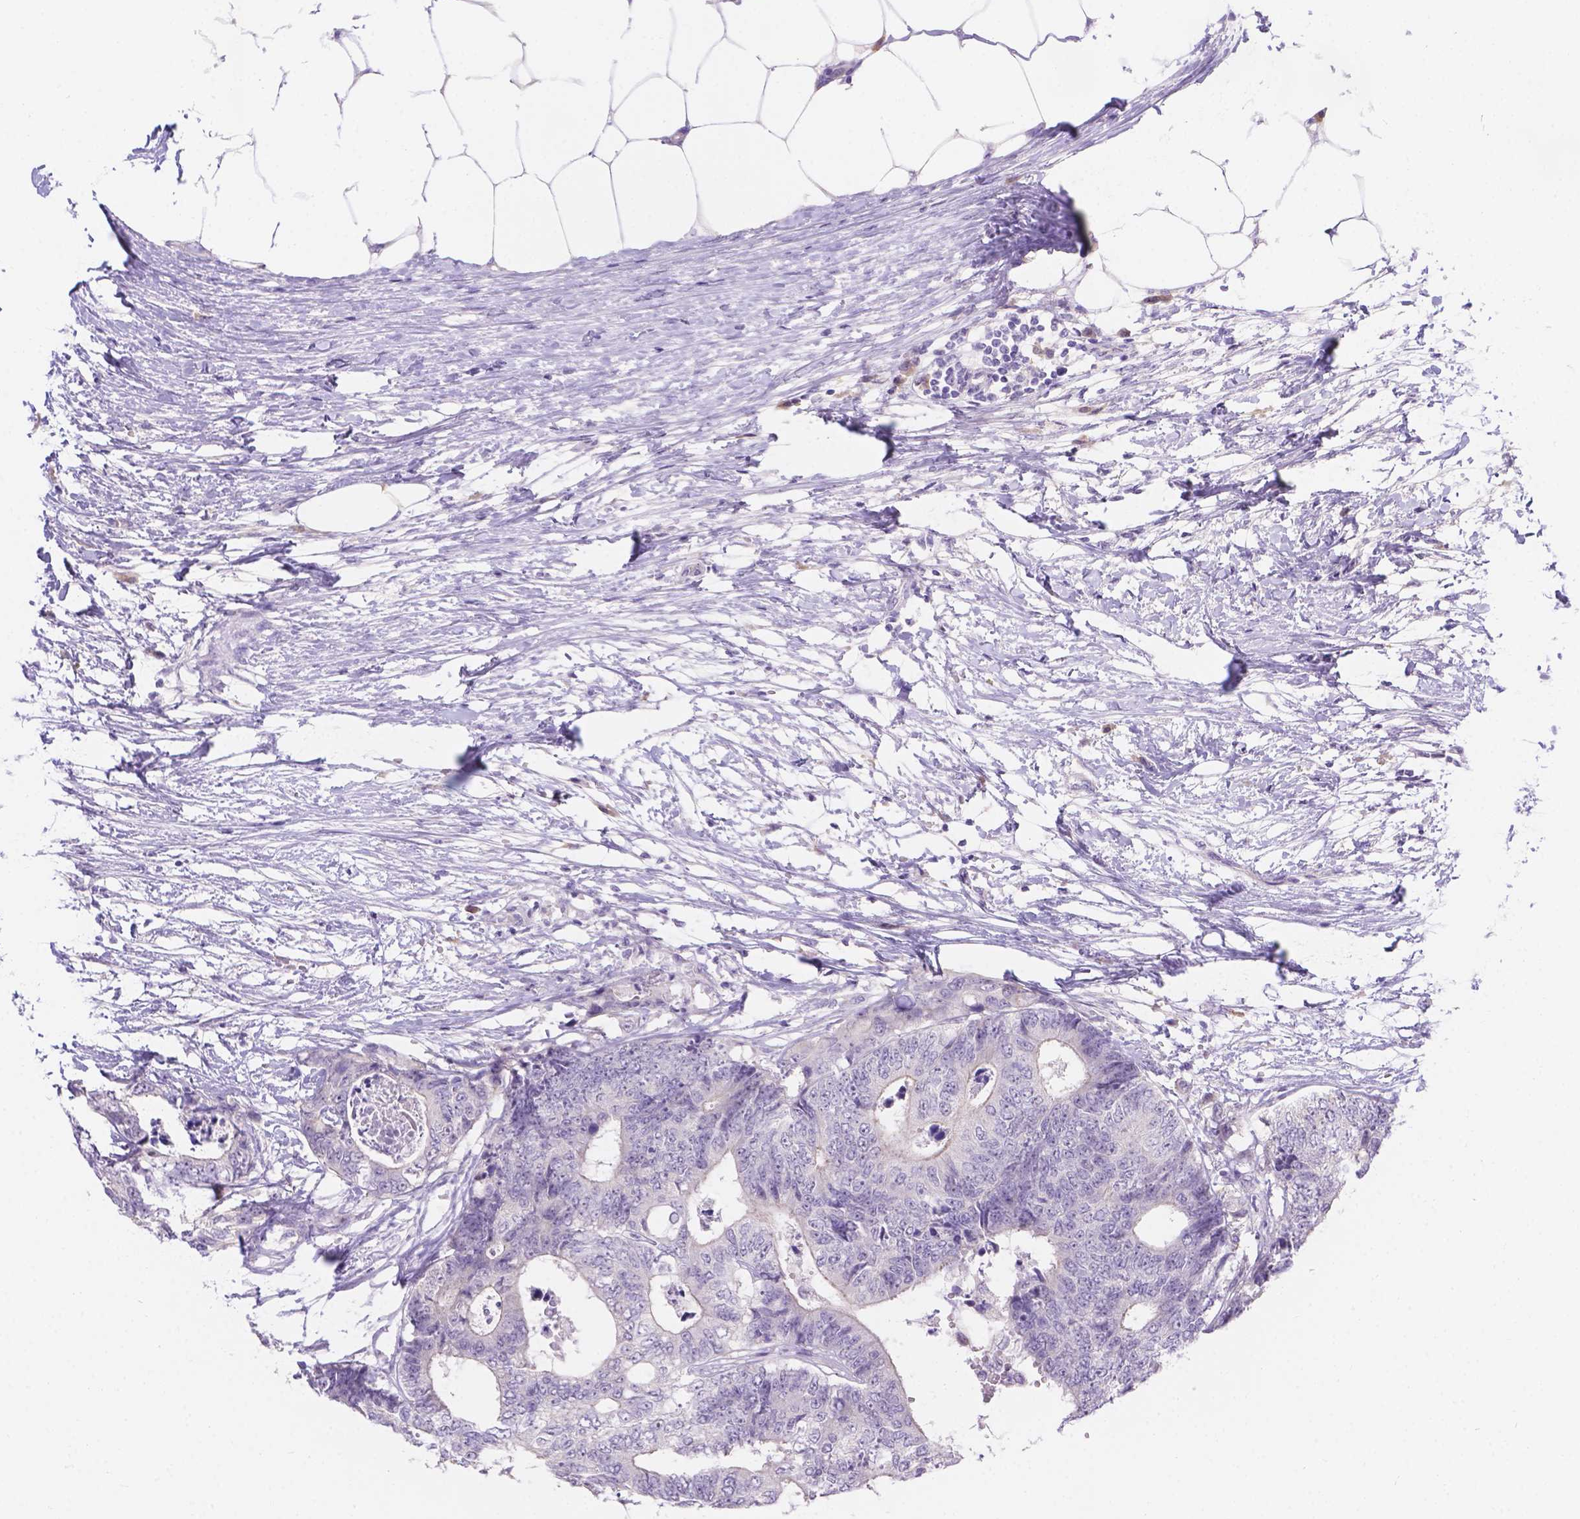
{"staining": {"intensity": "negative", "quantity": "none", "location": "none"}, "tissue": "colorectal cancer", "cell_type": "Tumor cells", "image_type": "cancer", "snomed": [{"axis": "morphology", "description": "Adenocarcinoma, NOS"}, {"axis": "topography", "description": "Colon"}], "caption": "Human colorectal adenocarcinoma stained for a protein using immunohistochemistry exhibits no positivity in tumor cells.", "gene": "CD96", "patient": {"sex": "female", "age": 48}}